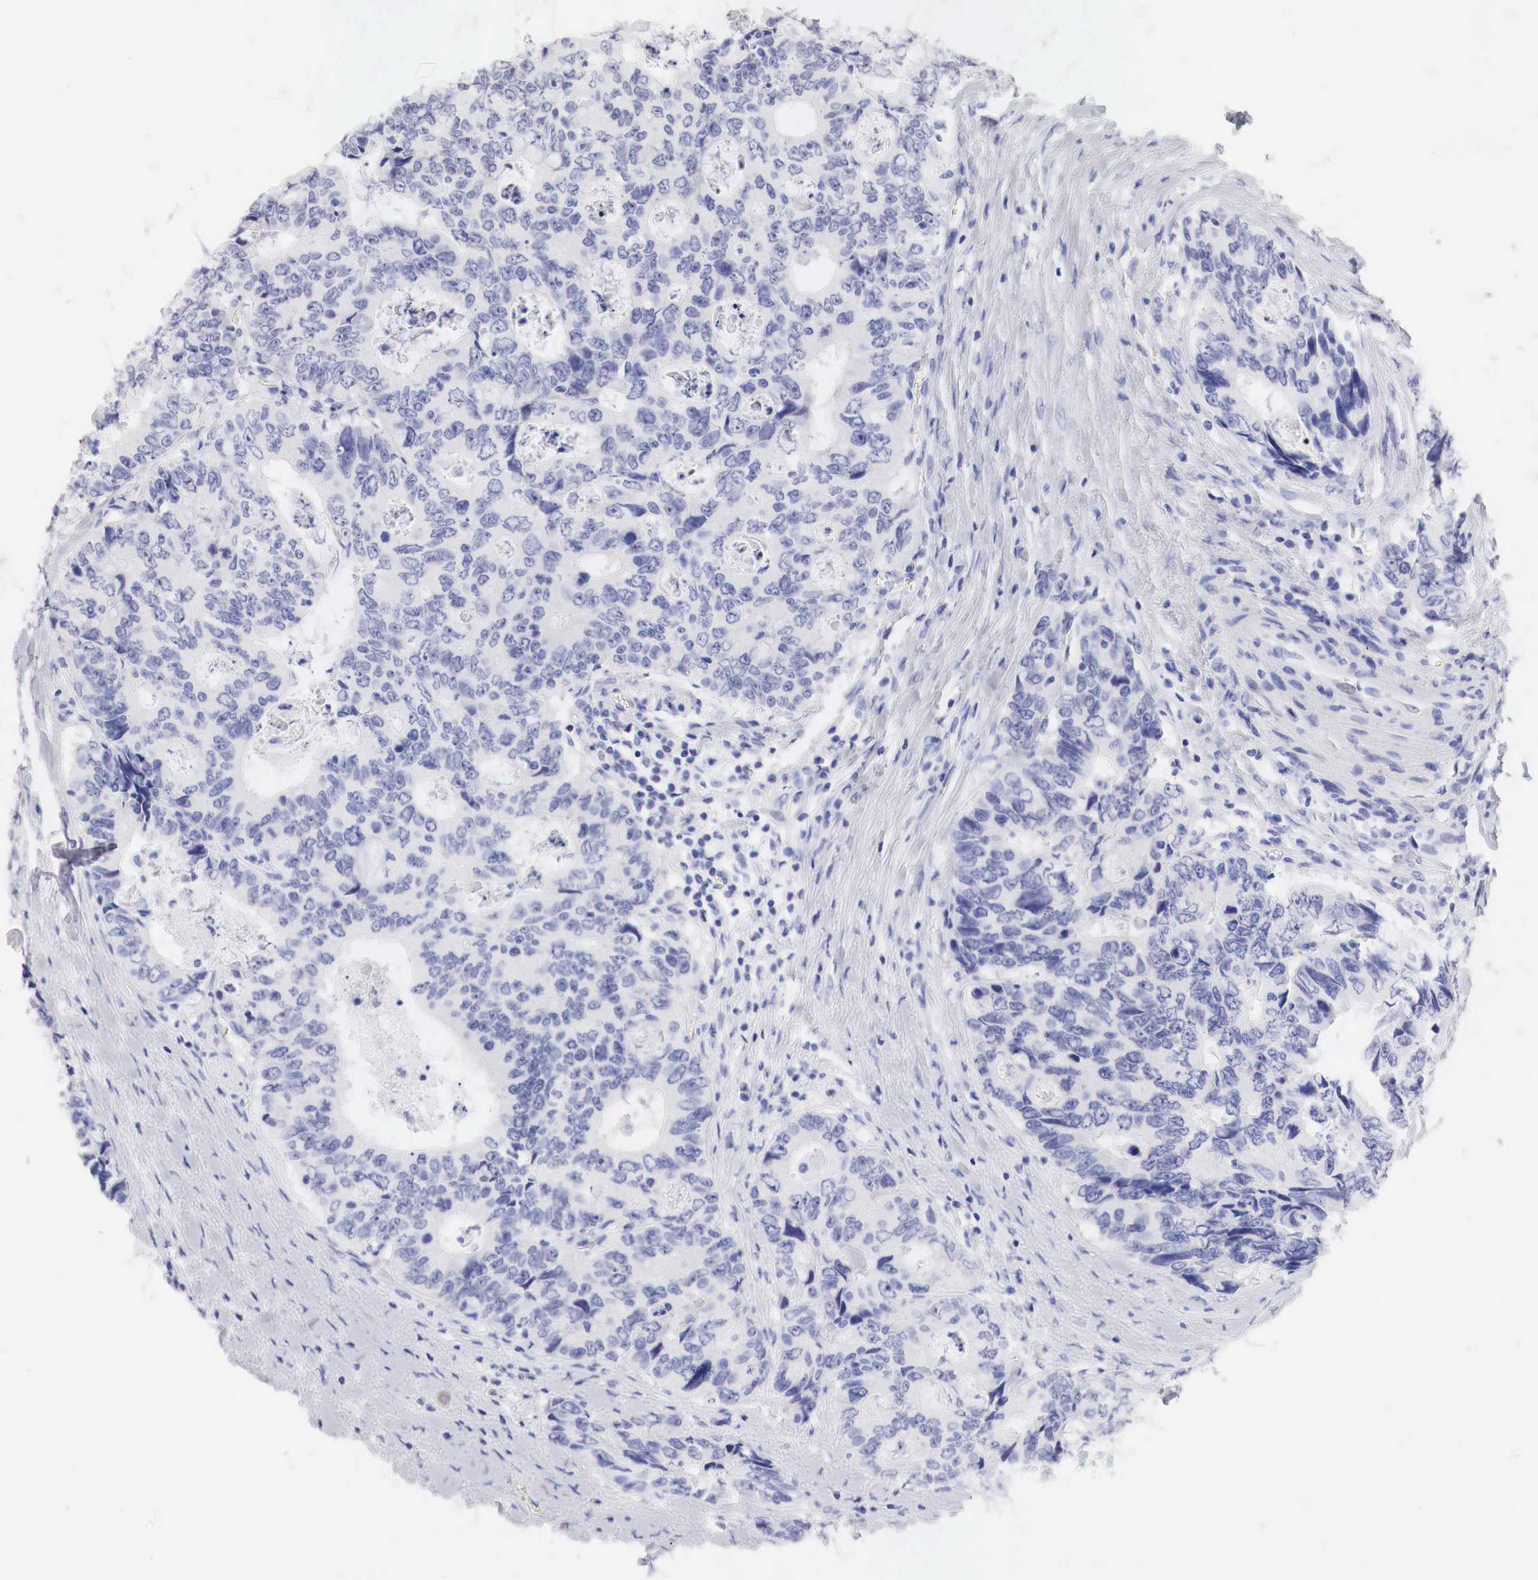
{"staining": {"intensity": "negative", "quantity": "none", "location": "none"}, "tissue": "colorectal cancer", "cell_type": "Tumor cells", "image_type": "cancer", "snomed": [{"axis": "morphology", "description": "Adenocarcinoma, NOS"}, {"axis": "topography", "description": "Rectum"}], "caption": "Immunohistochemistry (IHC) of human colorectal cancer (adenocarcinoma) shows no positivity in tumor cells. Nuclei are stained in blue.", "gene": "TYR", "patient": {"sex": "female", "age": 67}}